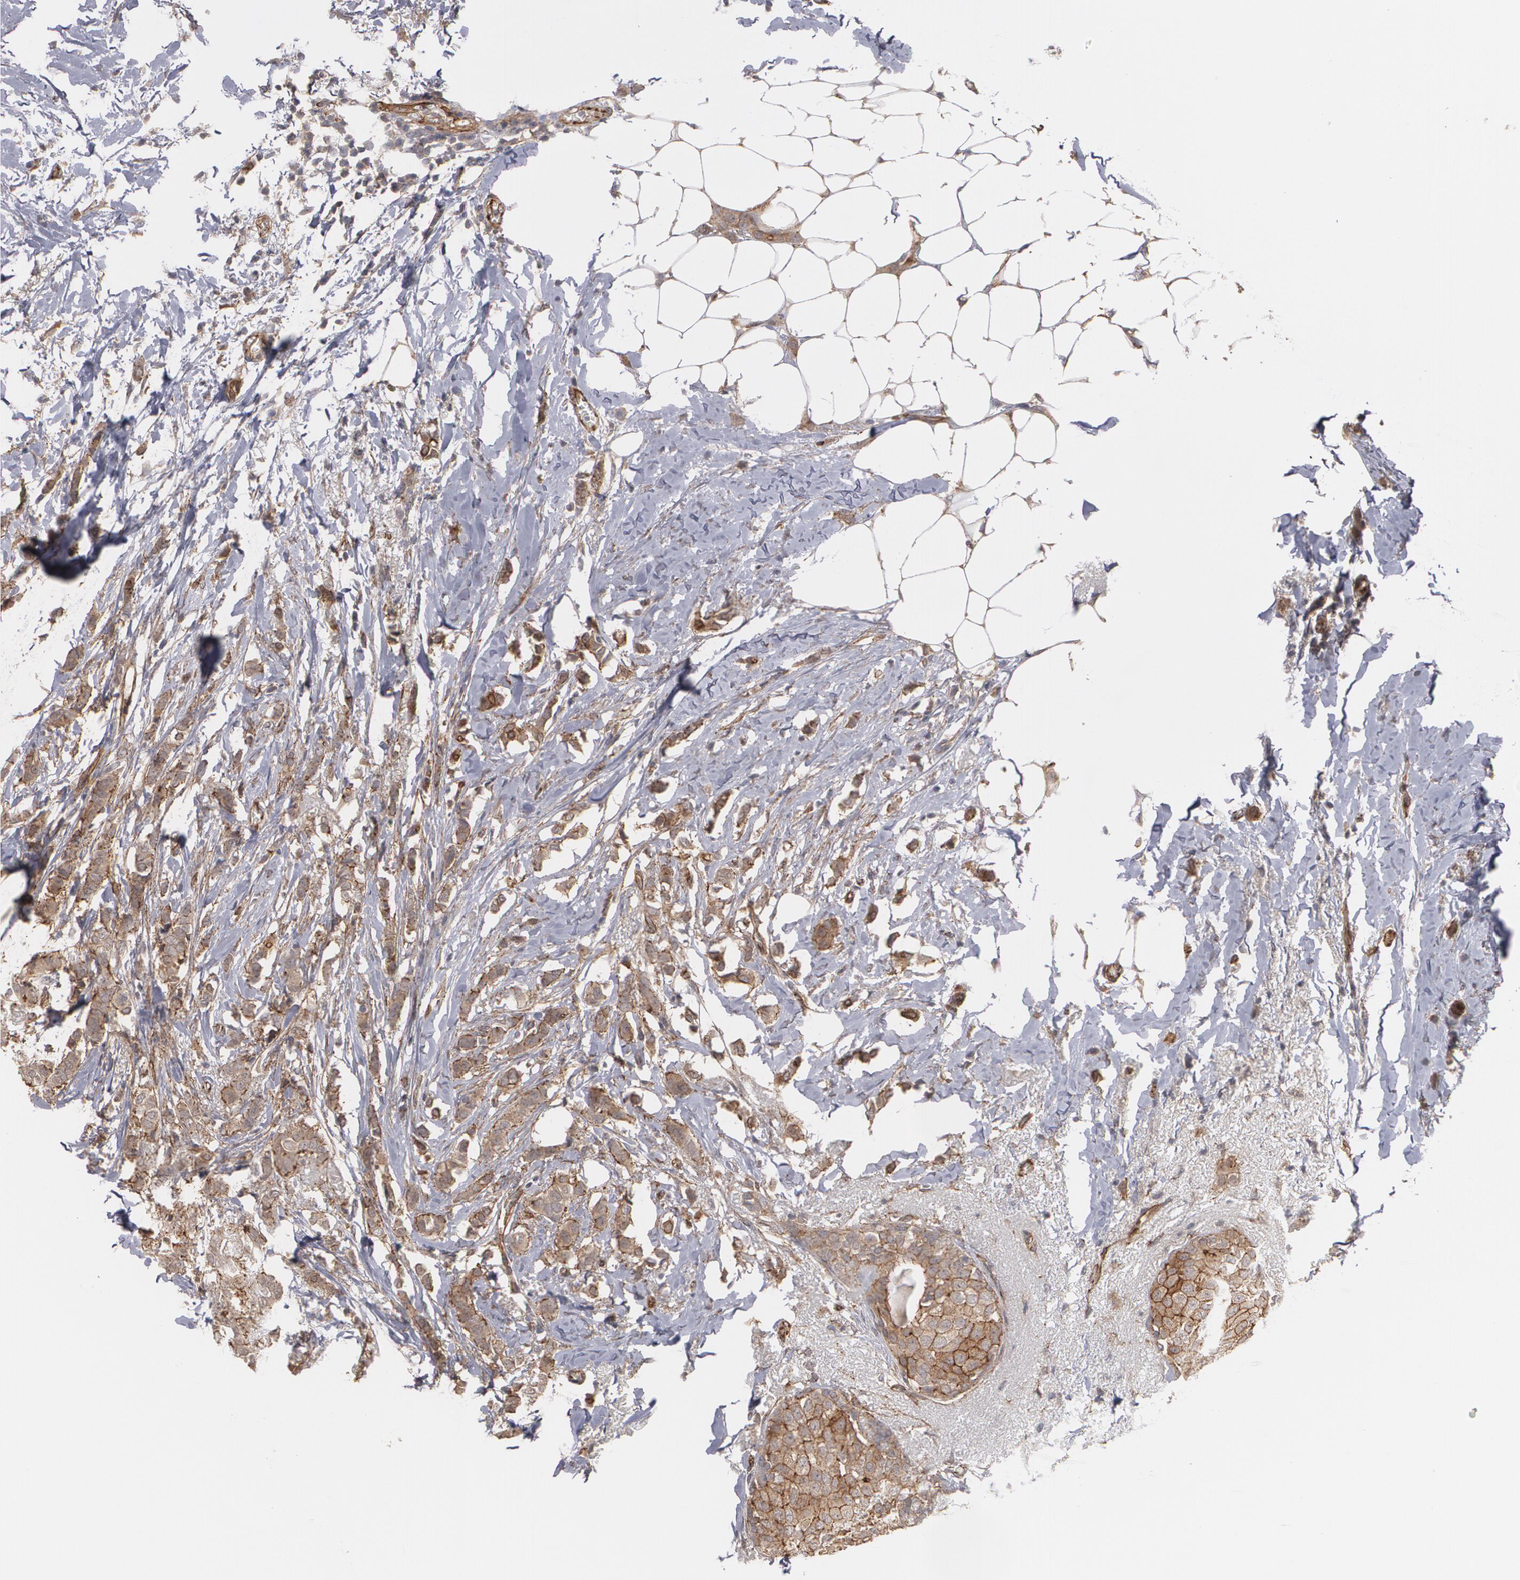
{"staining": {"intensity": "weak", "quantity": ">75%", "location": "cytoplasmic/membranous"}, "tissue": "breast cancer", "cell_type": "Tumor cells", "image_type": "cancer", "snomed": [{"axis": "morphology", "description": "Lobular carcinoma"}, {"axis": "topography", "description": "Breast"}], "caption": "Protein staining by immunohistochemistry (IHC) demonstrates weak cytoplasmic/membranous staining in about >75% of tumor cells in lobular carcinoma (breast).", "gene": "TJP1", "patient": {"sex": "female", "age": 55}}